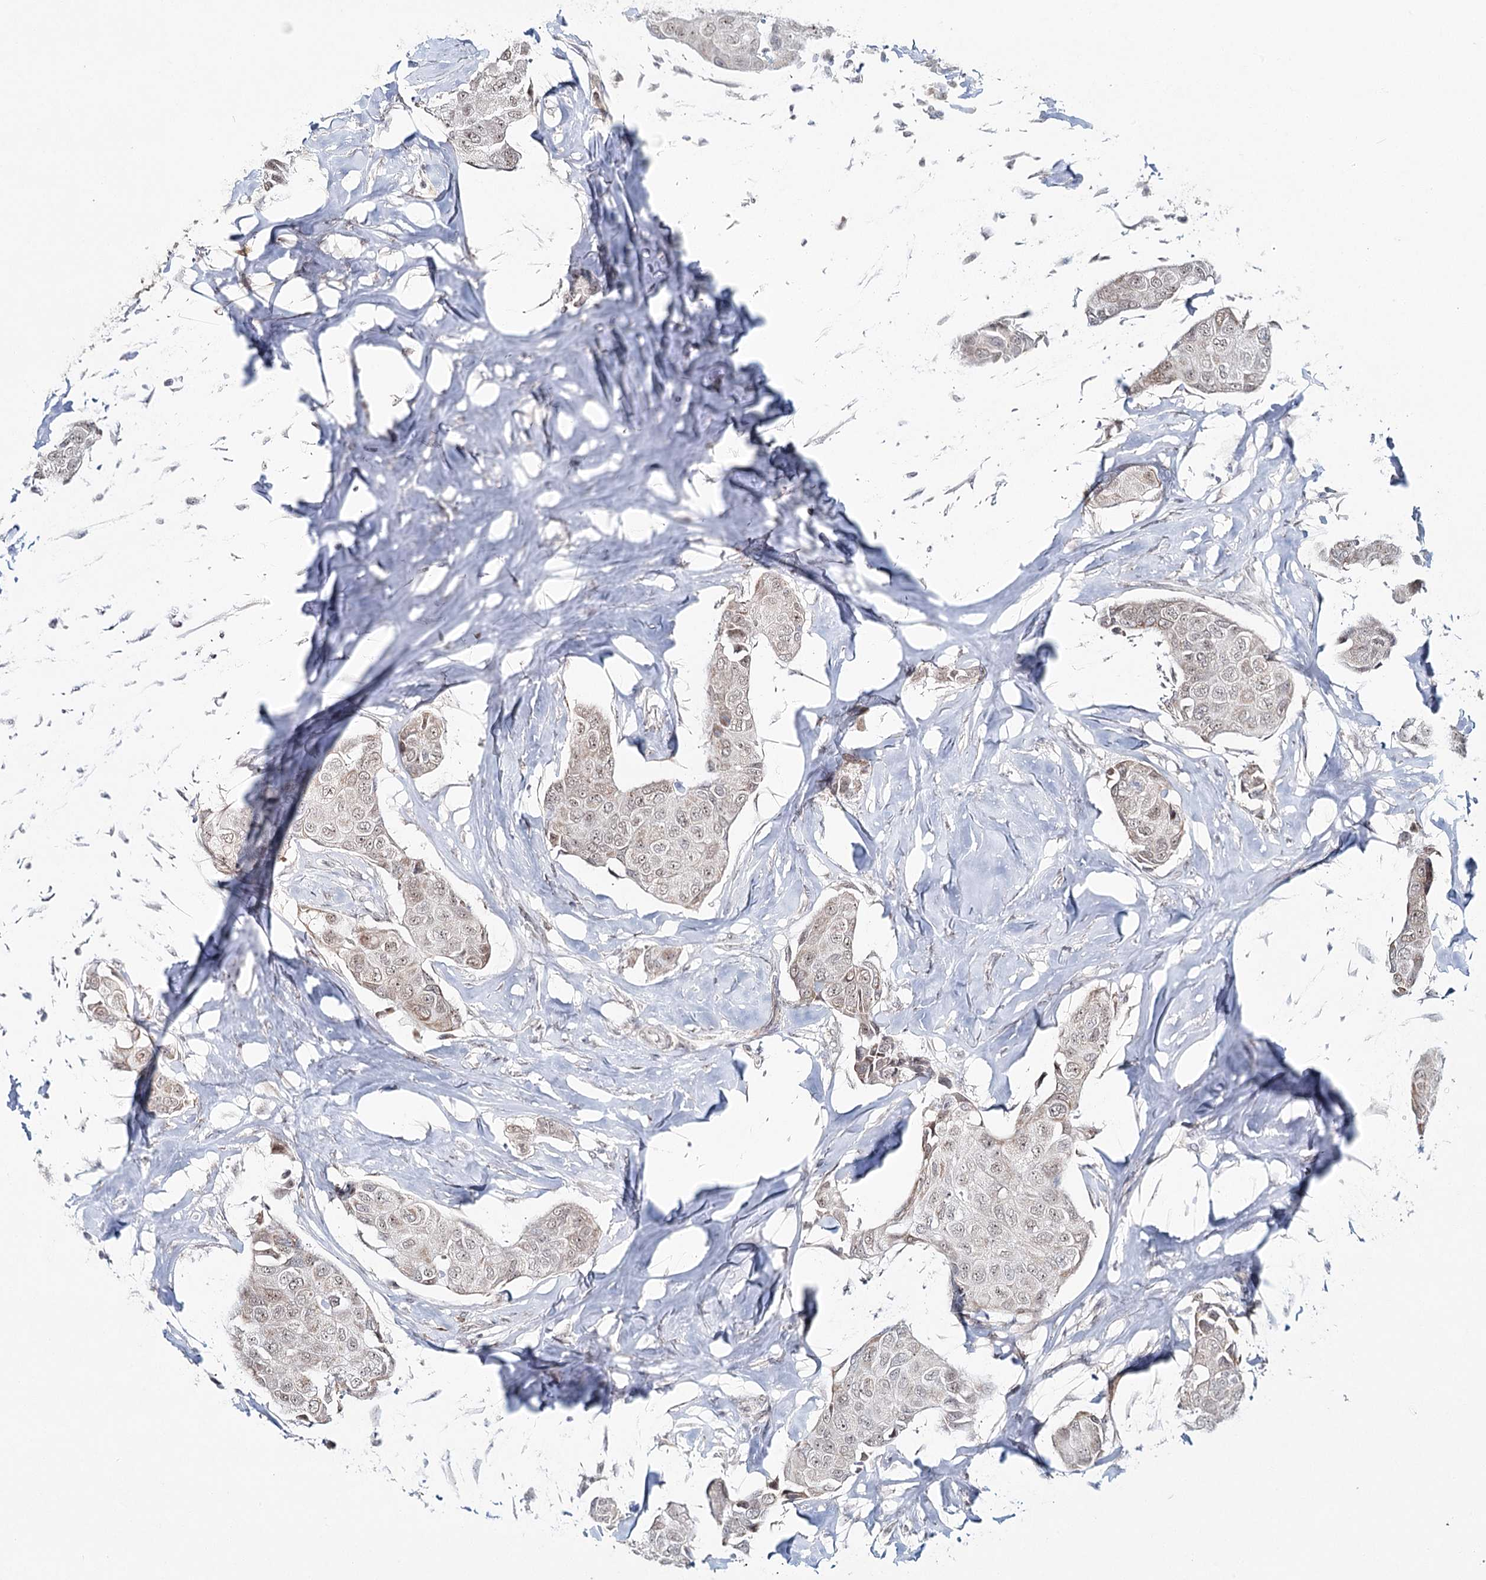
{"staining": {"intensity": "weak", "quantity": "25%-75%", "location": "nuclear"}, "tissue": "breast cancer", "cell_type": "Tumor cells", "image_type": "cancer", "snomed": [{"axis": "morphology", "description": "Duct carcinoma"}, {"axis": "topography", "description": "Breast"}], "caption": "Protein staining of breast invasive ductal carcinoma tissue reveals weak nuclear staining in about 25%-75% of tumor cells.", "gene": "ATAD1", "patient": {"sex": "female", "age": 80}}